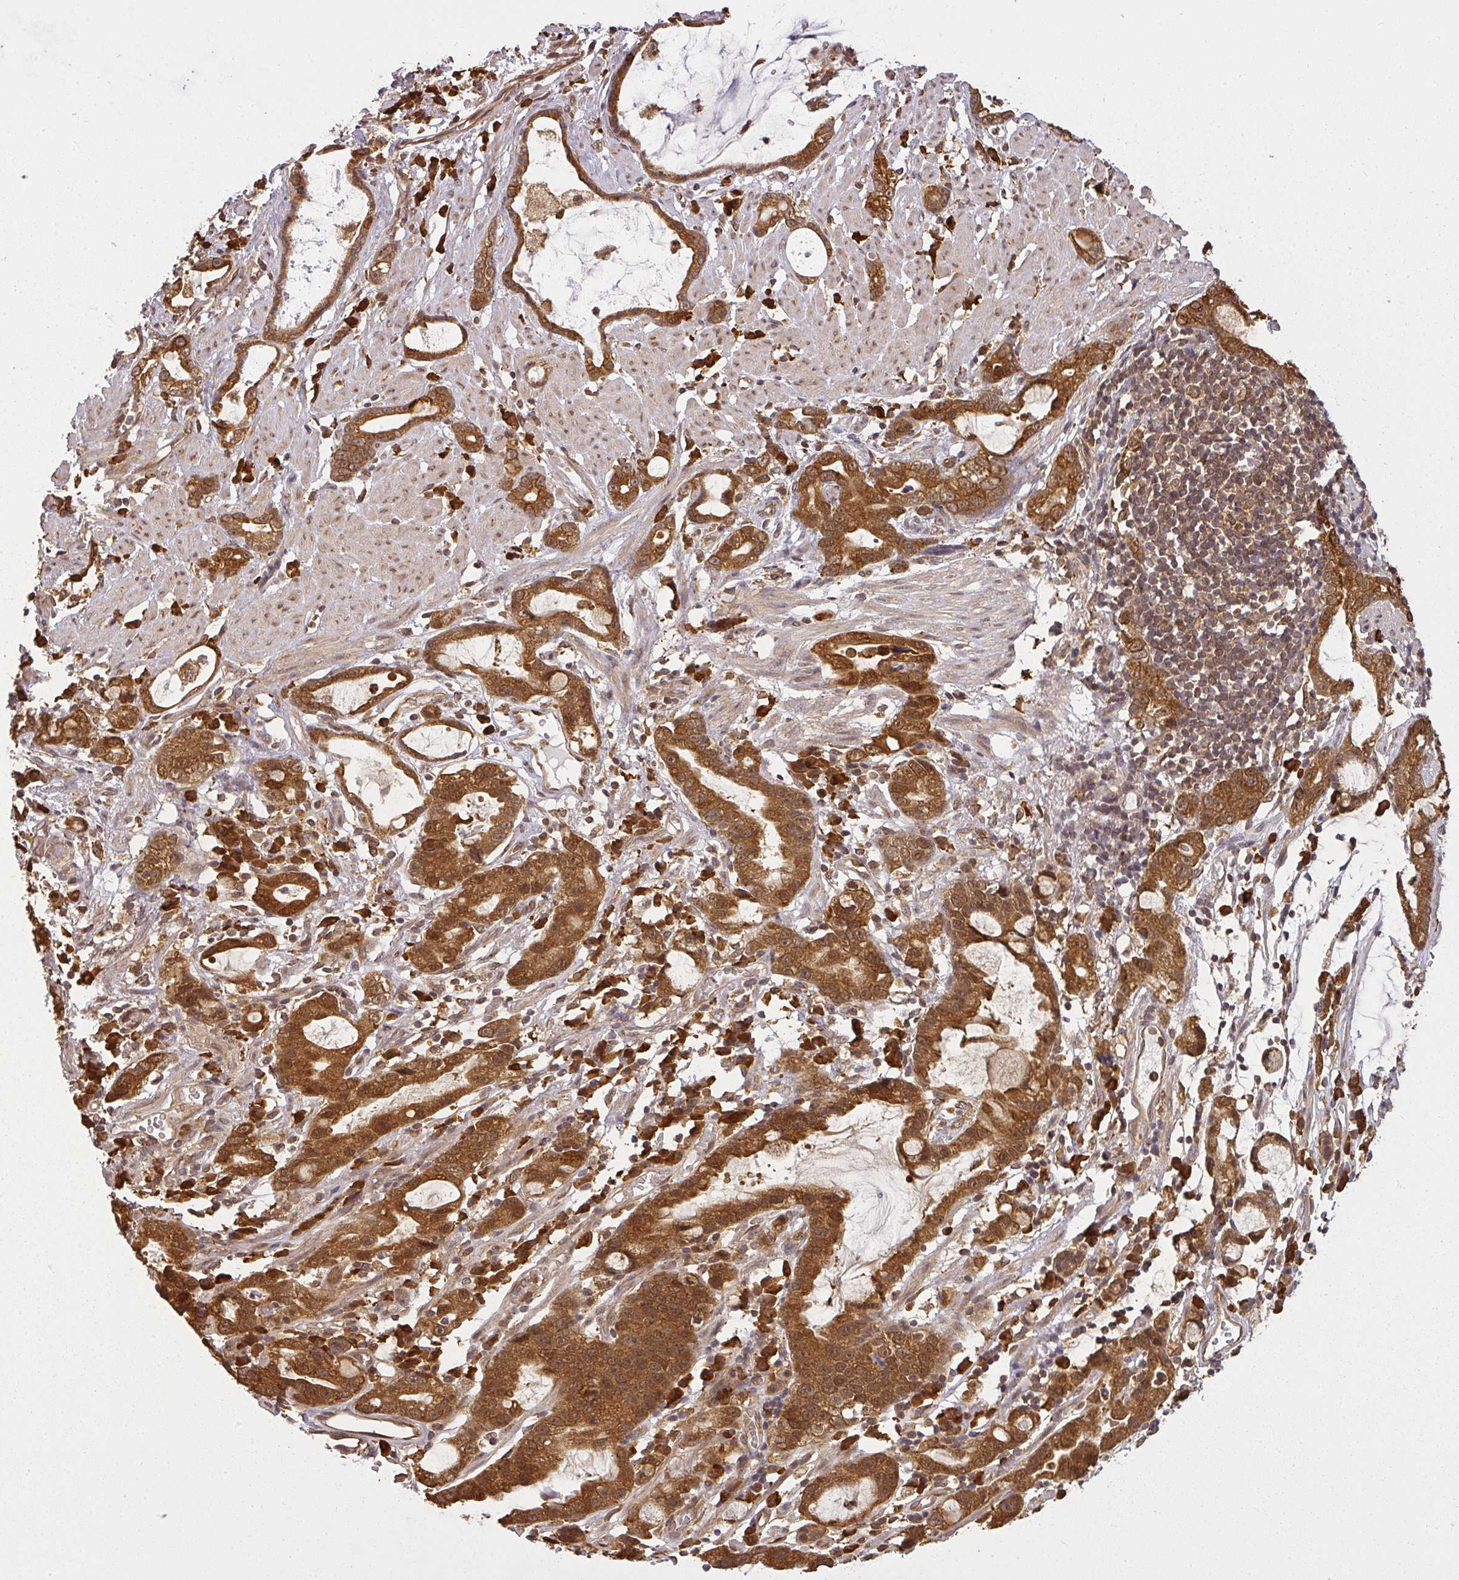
{"staining": {"intensity": "strong", "quantity": ">75%", "location": "cytoplasmic/membranous"}, "tissue": "stomach cancer", "cell_type": "Tumor cells", "image_type": "cancer", "snomed": [{"axis": "morphology", "description": "Adenocarcinoma, NOS"}, {"axis": "topography", "description": "Stomach"}], "caption": "Strong cytoplasmic/membranous staining for a protein is seen in approximately >75% of tumor cells of stomach adenocarcinoma using immunohistochemistry (IHC).", "gene": "PPP6R3", "patient": {"sex": "male", "age": 55}}